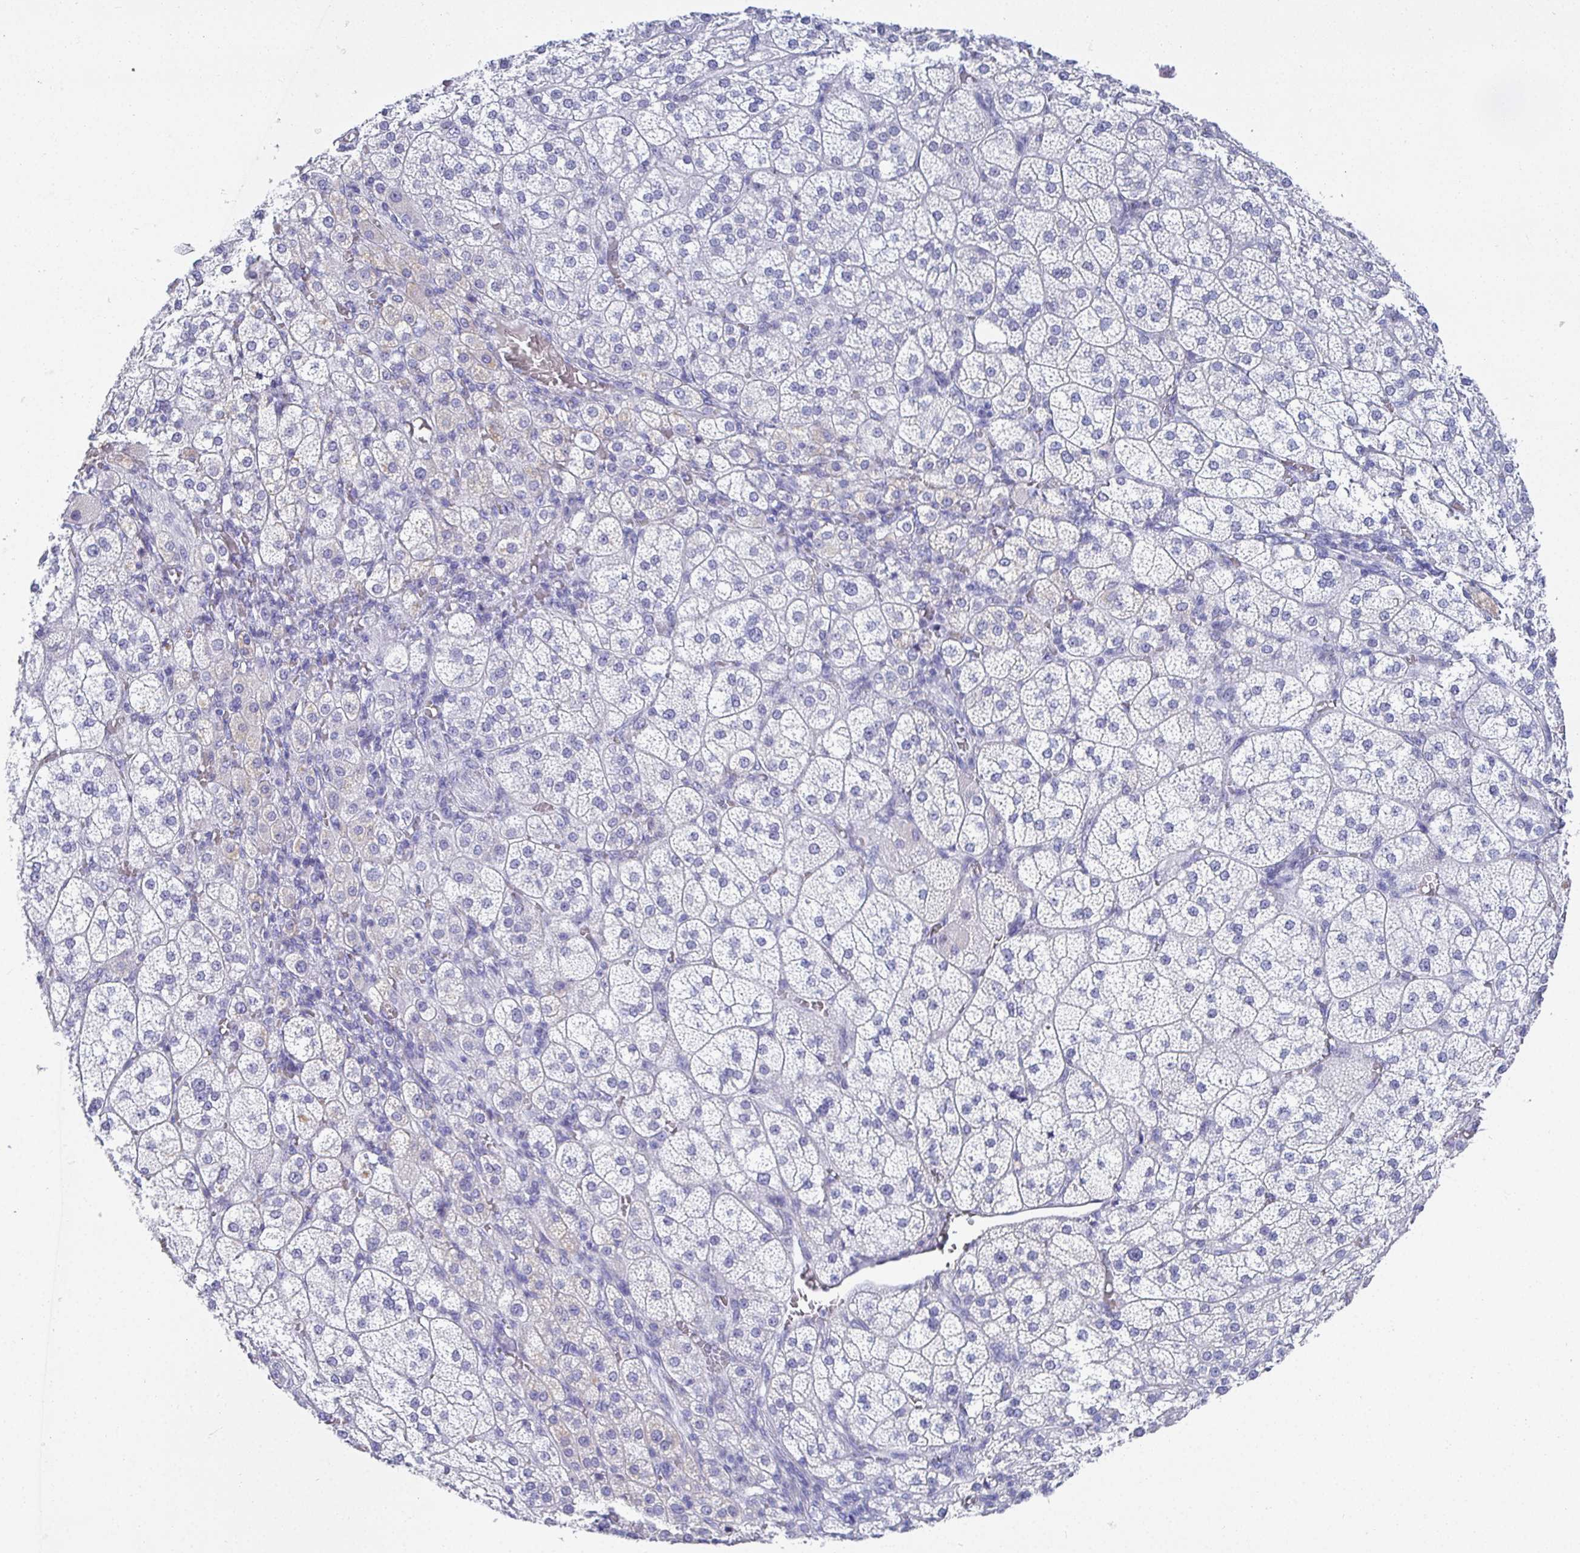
{"staining": {"intensity": "negative", "quantity": "none", "location": "none"}, "tissue": "adrenal gland", "cell_type": "Glandular cells", "image_type": "normal", "snomed": [{"axis": "morphology", "description": "Normal tissue, NOS"}, {"axis": "topography", "description": "Adrenal gland"}], "caption": "This is an immunohistochemistry histopathology image of benign adrenal gland. There is no positivity in glandular cells.", "gene": "TMEM241", "patient": {"sex": "female", "age": 60}}